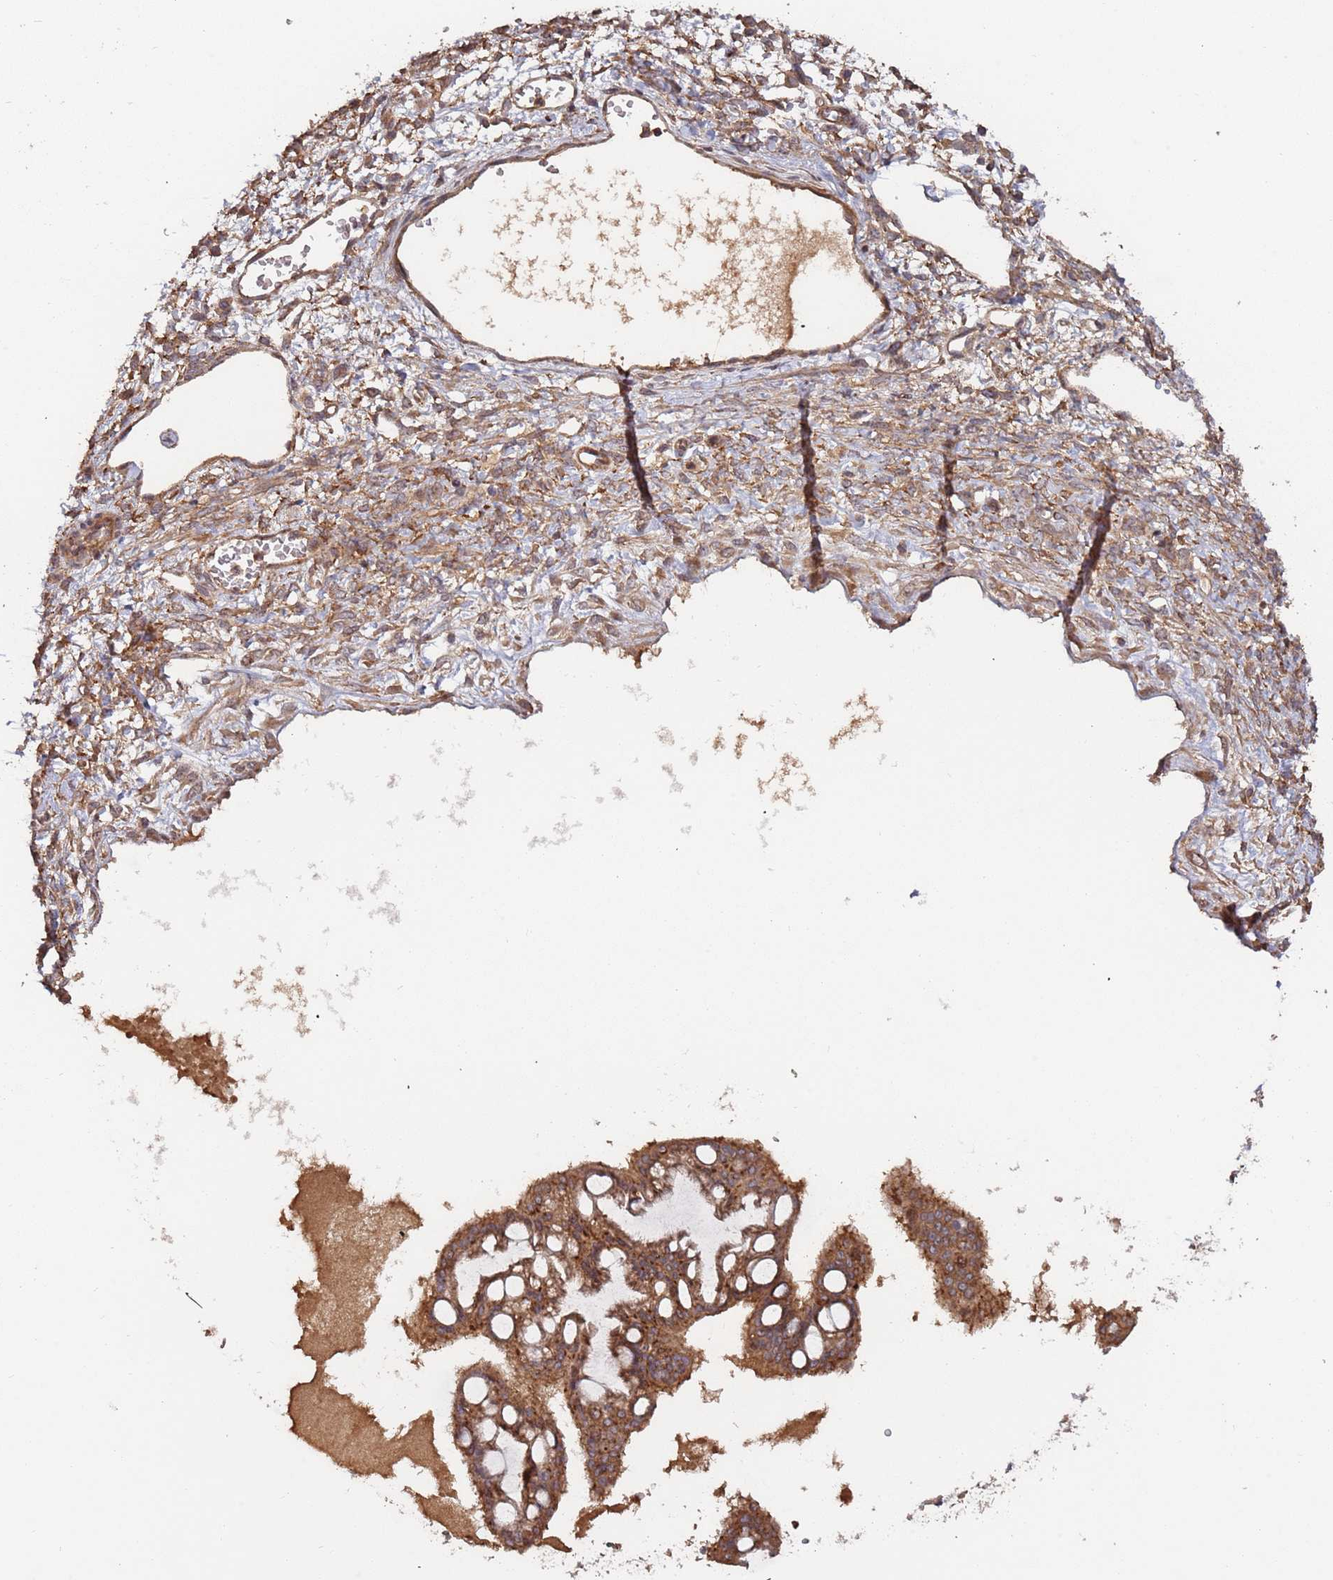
{"staining": {"intensity": "strong", "quantity": ">75%", "location": "cytoplasmic/membranous"}, "tissue": "ovarian cancer", "cell_type": "Tumor cells", "image_type": "cancer", "snomed": [{"axis": "morphology", "description": "Cystadenocarcinoma, mucinous, NOS"}, {"axis": "topography", "description": "Ovary"}], "caption": "Protein staining of mucinous cystadenocarcinoma (ovarian) tissue demonstrates strong cytoplasmic/membranous staining in approximately >75% of tumor cells.", "gene": "KANSL1L", "patient": {"sex": "female", "age": 73}}